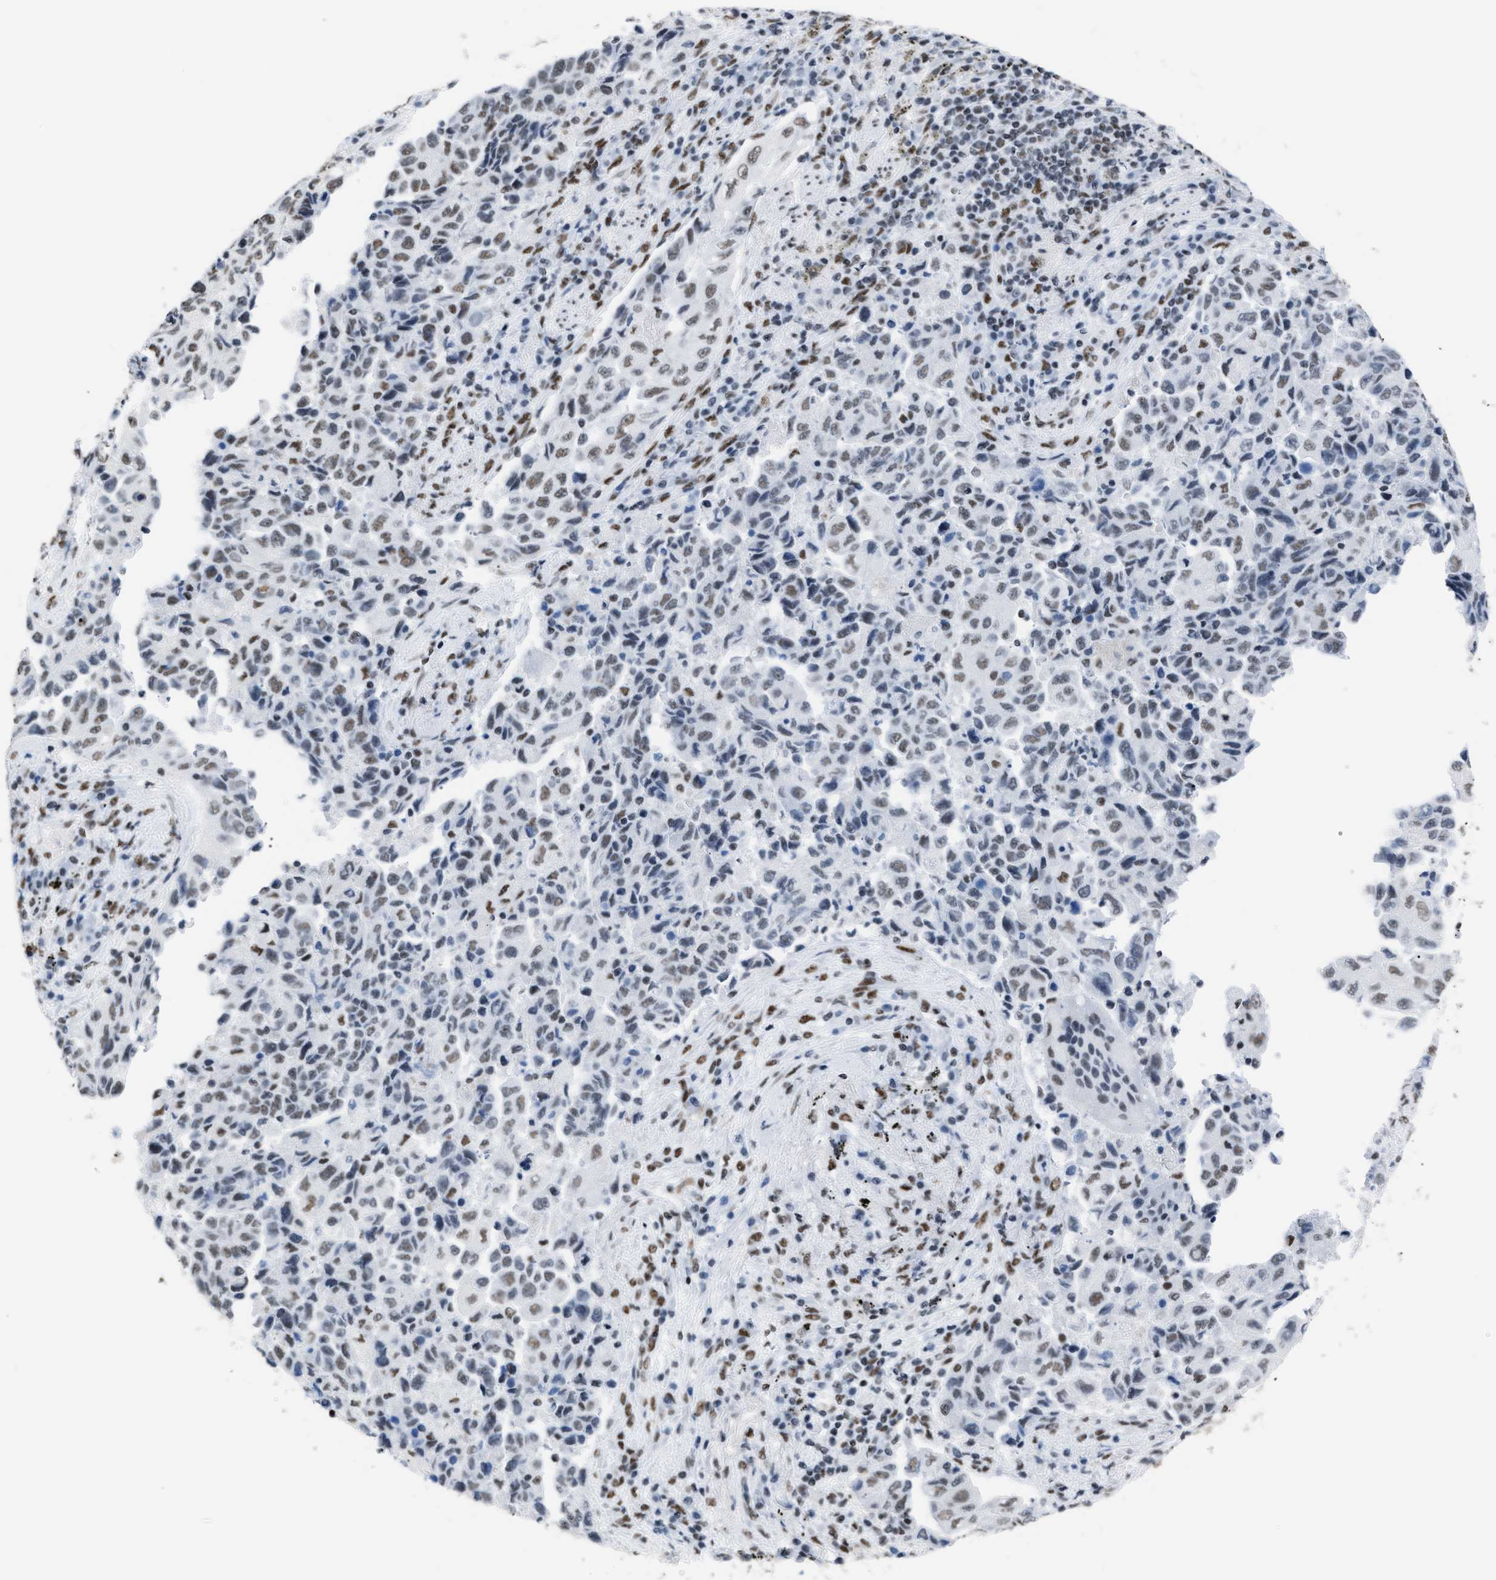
{"staining": {"intensity": "weak", "quantity": "25%-75%", "location": "nuclear"}, "tissue": "lung cancer", "cell_type": "Tumor cells", "image_type": "cancer", "snomed": [{"axis": "morphology", "description": "Adenocarcinoma, NOS"}, {"axis": "topography", "description": "Lung"}], "caption": "This is an image of IHC staining of lung adenocarcinoma, which shows weak staining in the nuclear of tumor cells.", "gene": "CCAR2", "patient": {"sex": "female", "age": 51}}